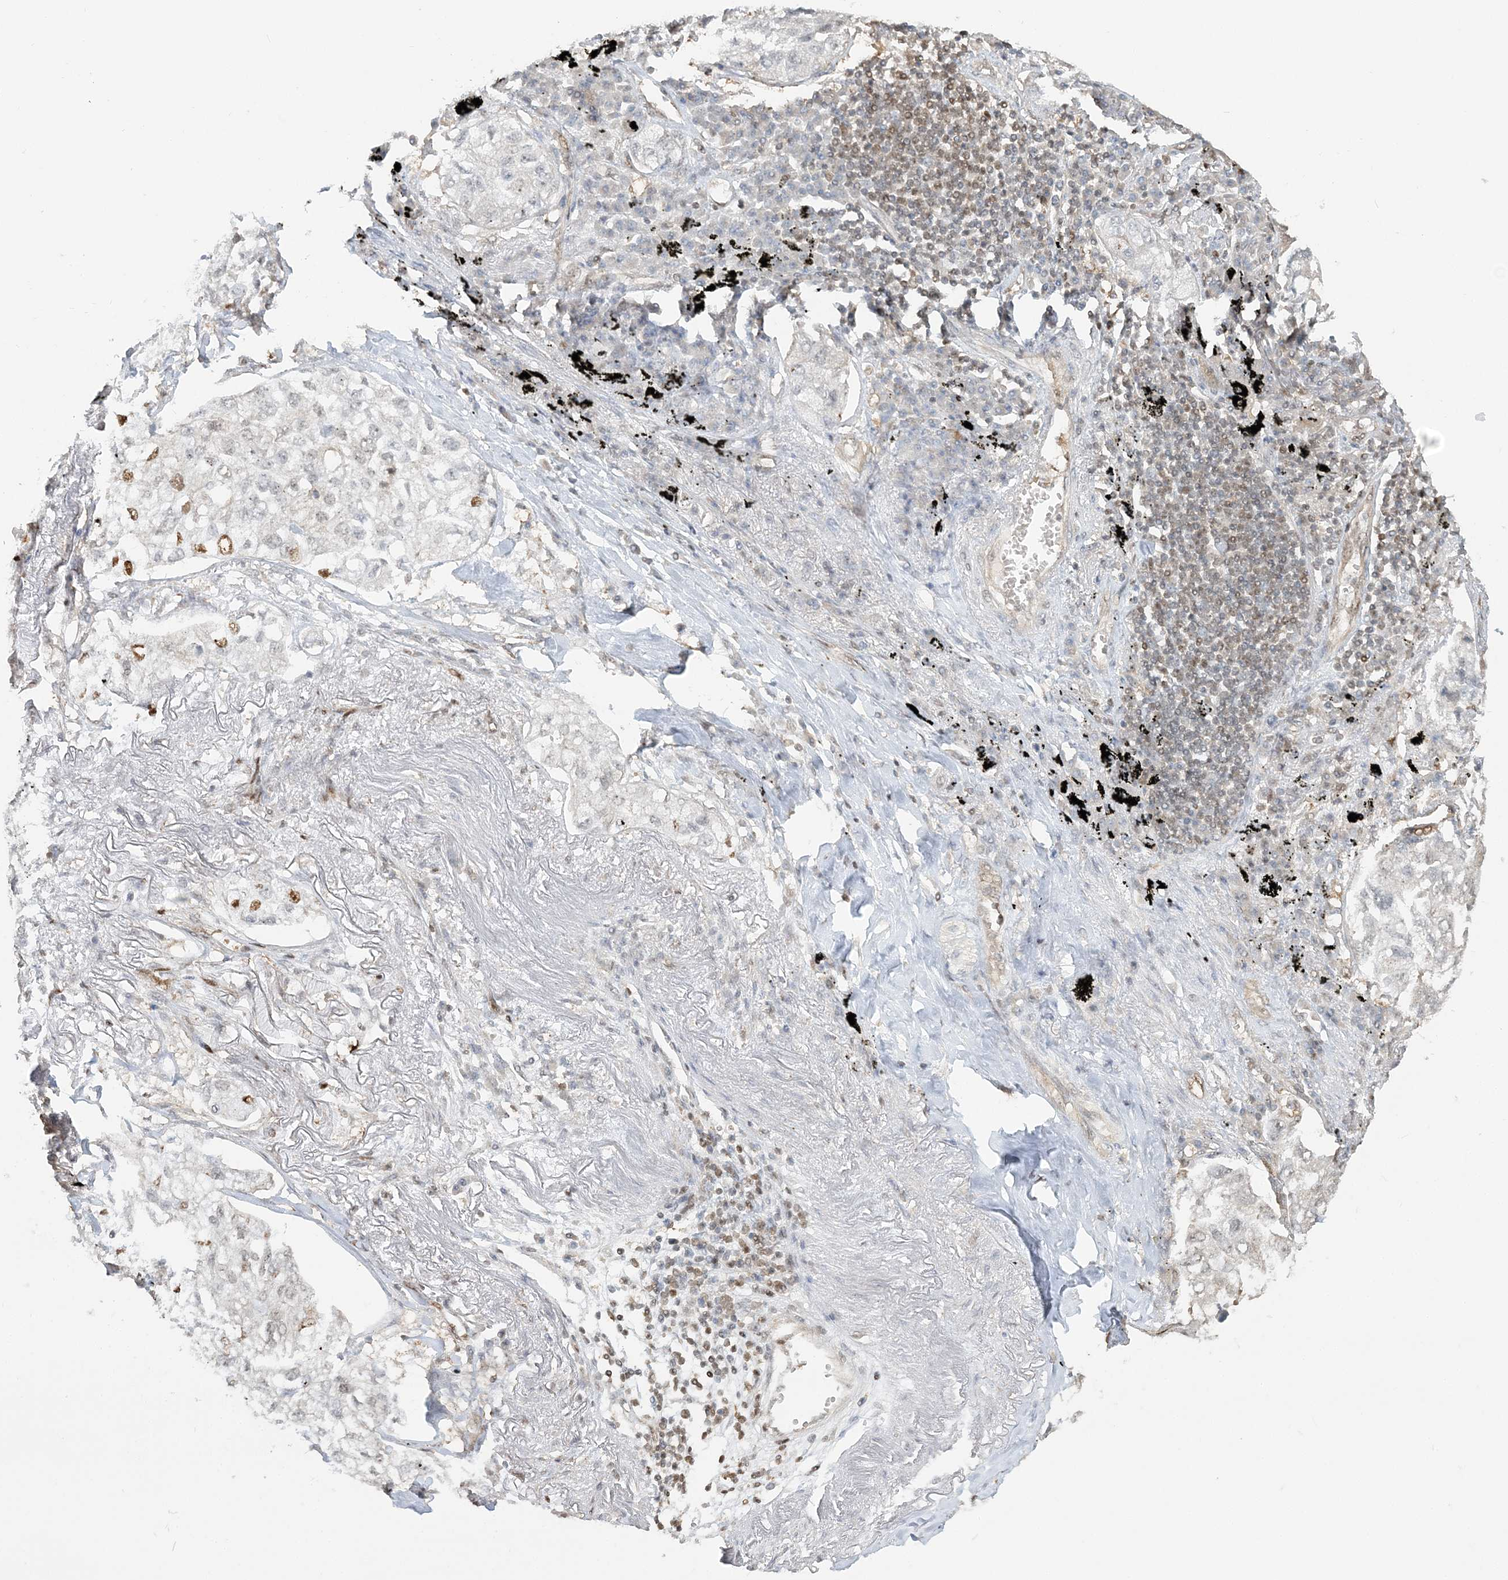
{"staining": {"intensity": "moderate", "quantity": "<25%", "location": "nuclear"}, "tissue": "lung cancer", "cell_type": "Tumor cells", "image_type": "cancer", "snomed": [{"axis": "morphology", "description": "Adenocarcinoma, NOS"}, {"axis": "topography", "description": "Lung"}], "caption": "This image exhibits immunohistochemistry staining of human lung cancer, with low moderate nuclear staining in approximately <25% of tumor cells.", "gene": "SUMO2", "patient": {"sex": "male", "age": 65}}